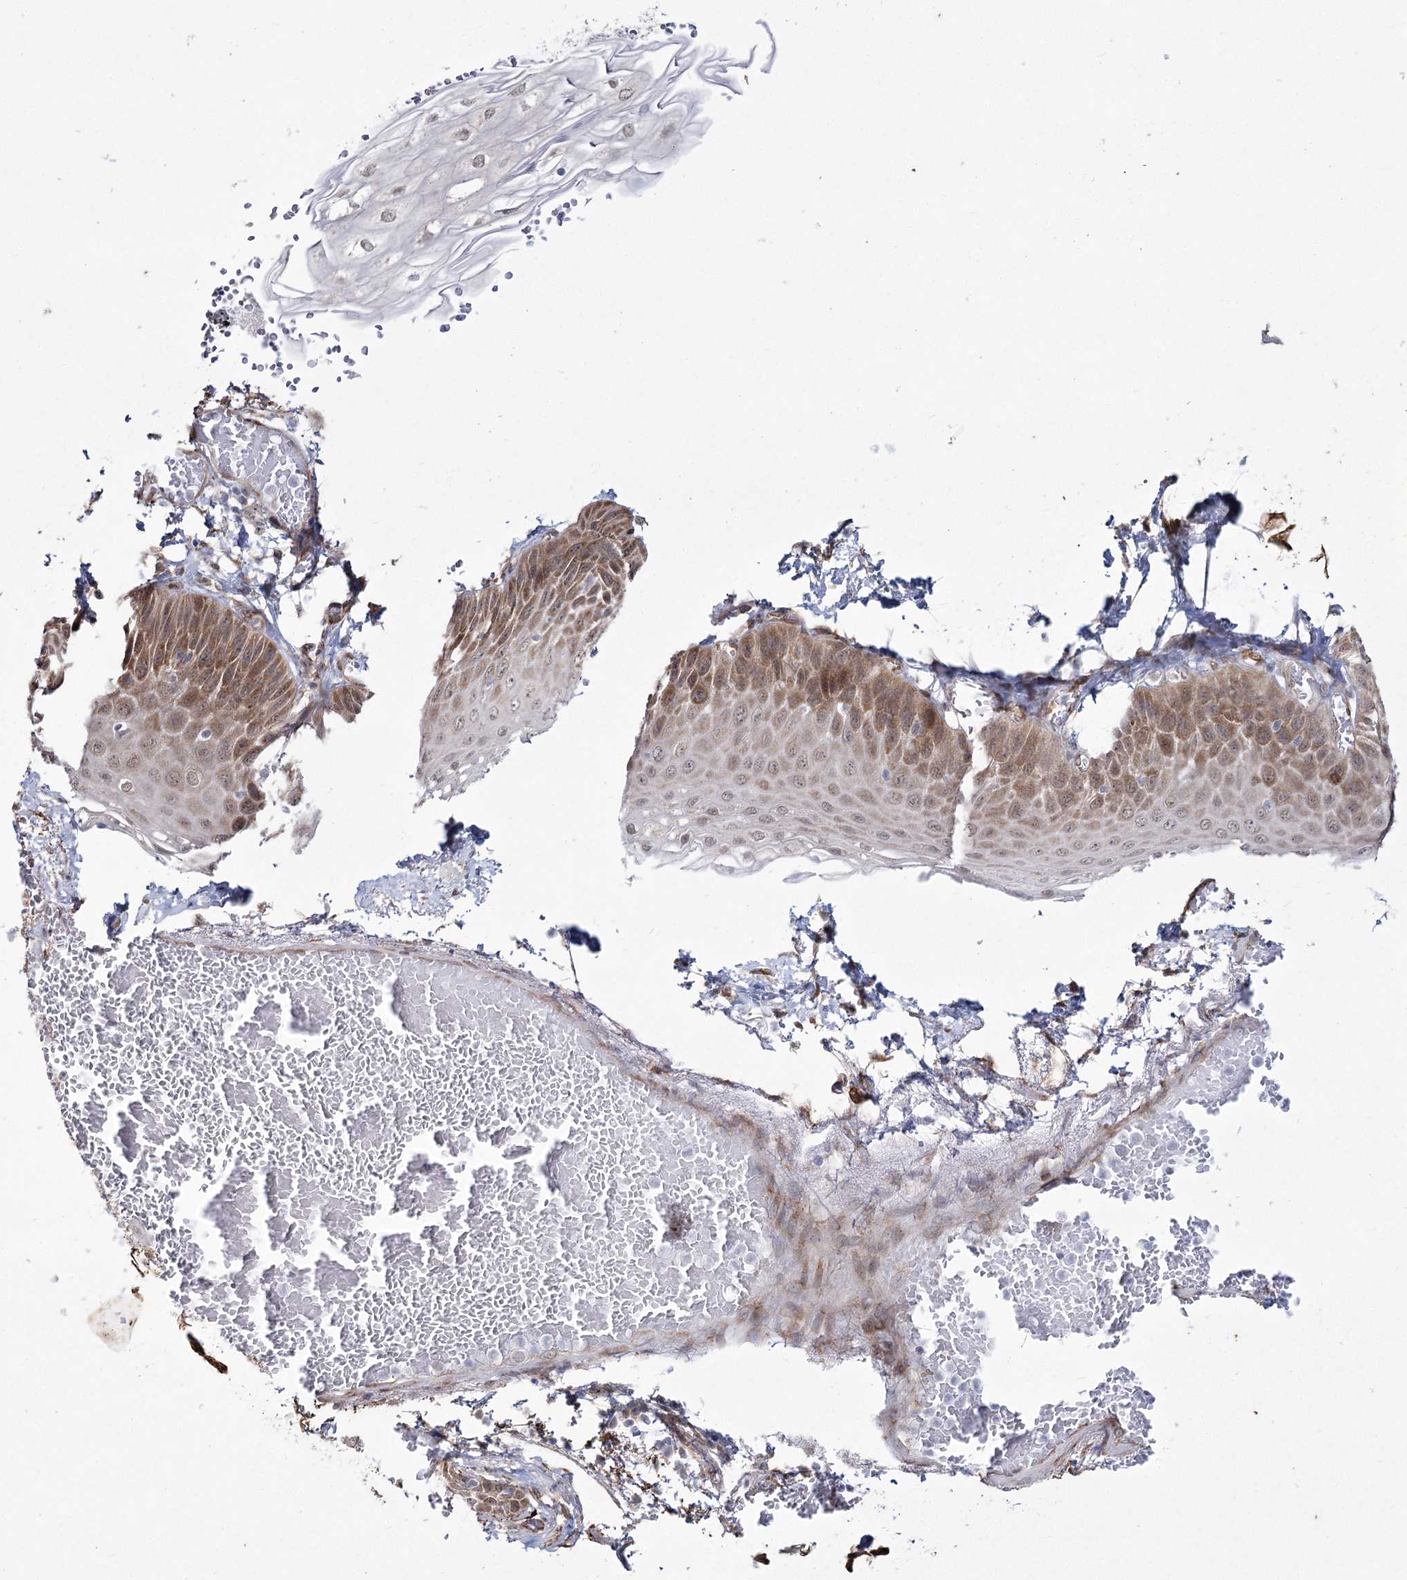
{"staining": {"intensity": "moderate", "quantity": ">75%", "location": "cytoplasmic/membranous"}, "tissue": "esophagus", "cell_type": "Squamous epithelial cells", "image_type": "normal", "snomed": [{"axis": "morphology", "description": "Normal tissue, NOS"}, {"axis": "topography", "description": "Esophagus"}], "caption": "The photomicrograph demonstrates immunohistochemical staining of benign esophagus. There is moderate cytoplasmic/membranous staining is appreciated in approximately >75% of squamous epithelial cells. Immunohistochemistry (ihc) stains the protein of interest in brown and the nuclei are stained blue.", "gene": "YBX3", "patient": {"sex": "male", "age": 81}}